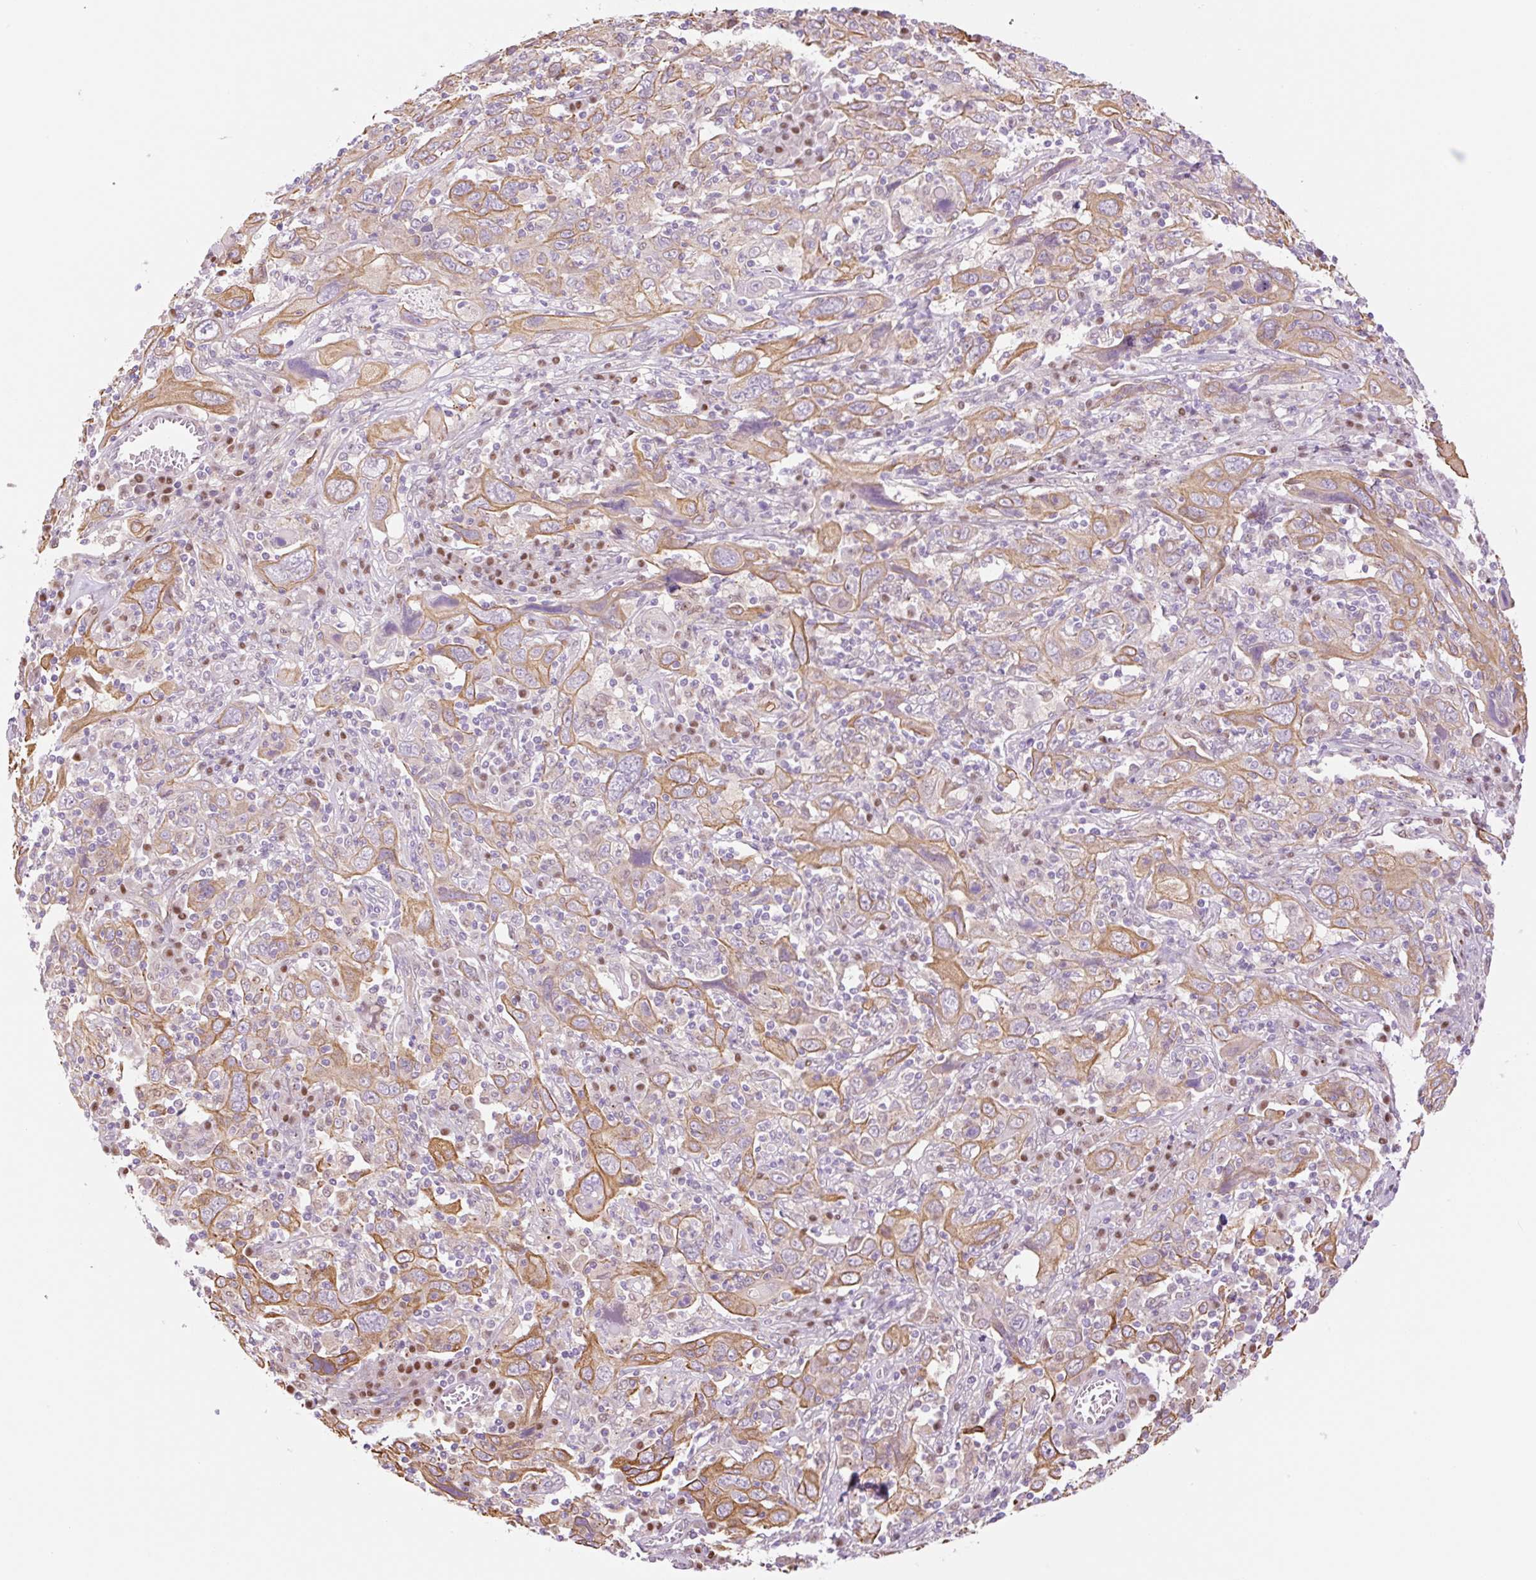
{"staining": {"intensity": "moderate", "quantity": ">75%", "location": "cytoplasmic/membranous"}, "tissue": "cervical cancer", "cell_type": "Tumor cells", "image_type": "cancer", "snomed": [{"axis": "morphology", "description": "Squamous cell carcinoma, NOS"}, {"axis": "topography", "description": "Cervix"}], "caption": "DAB immunohistochemical staining of human cervical cancer (squamous cell carcinoma) exhibits moderate cytoplasmic/membranous protein expression in approximately >75% of tumor cells. The staining was performed using DAB, with brown indicating positive protein expression. Nuclei are stained blue with hematoxylin.", "gene": "NLRP5", "patient": {"sex": "female", "age": 46}}